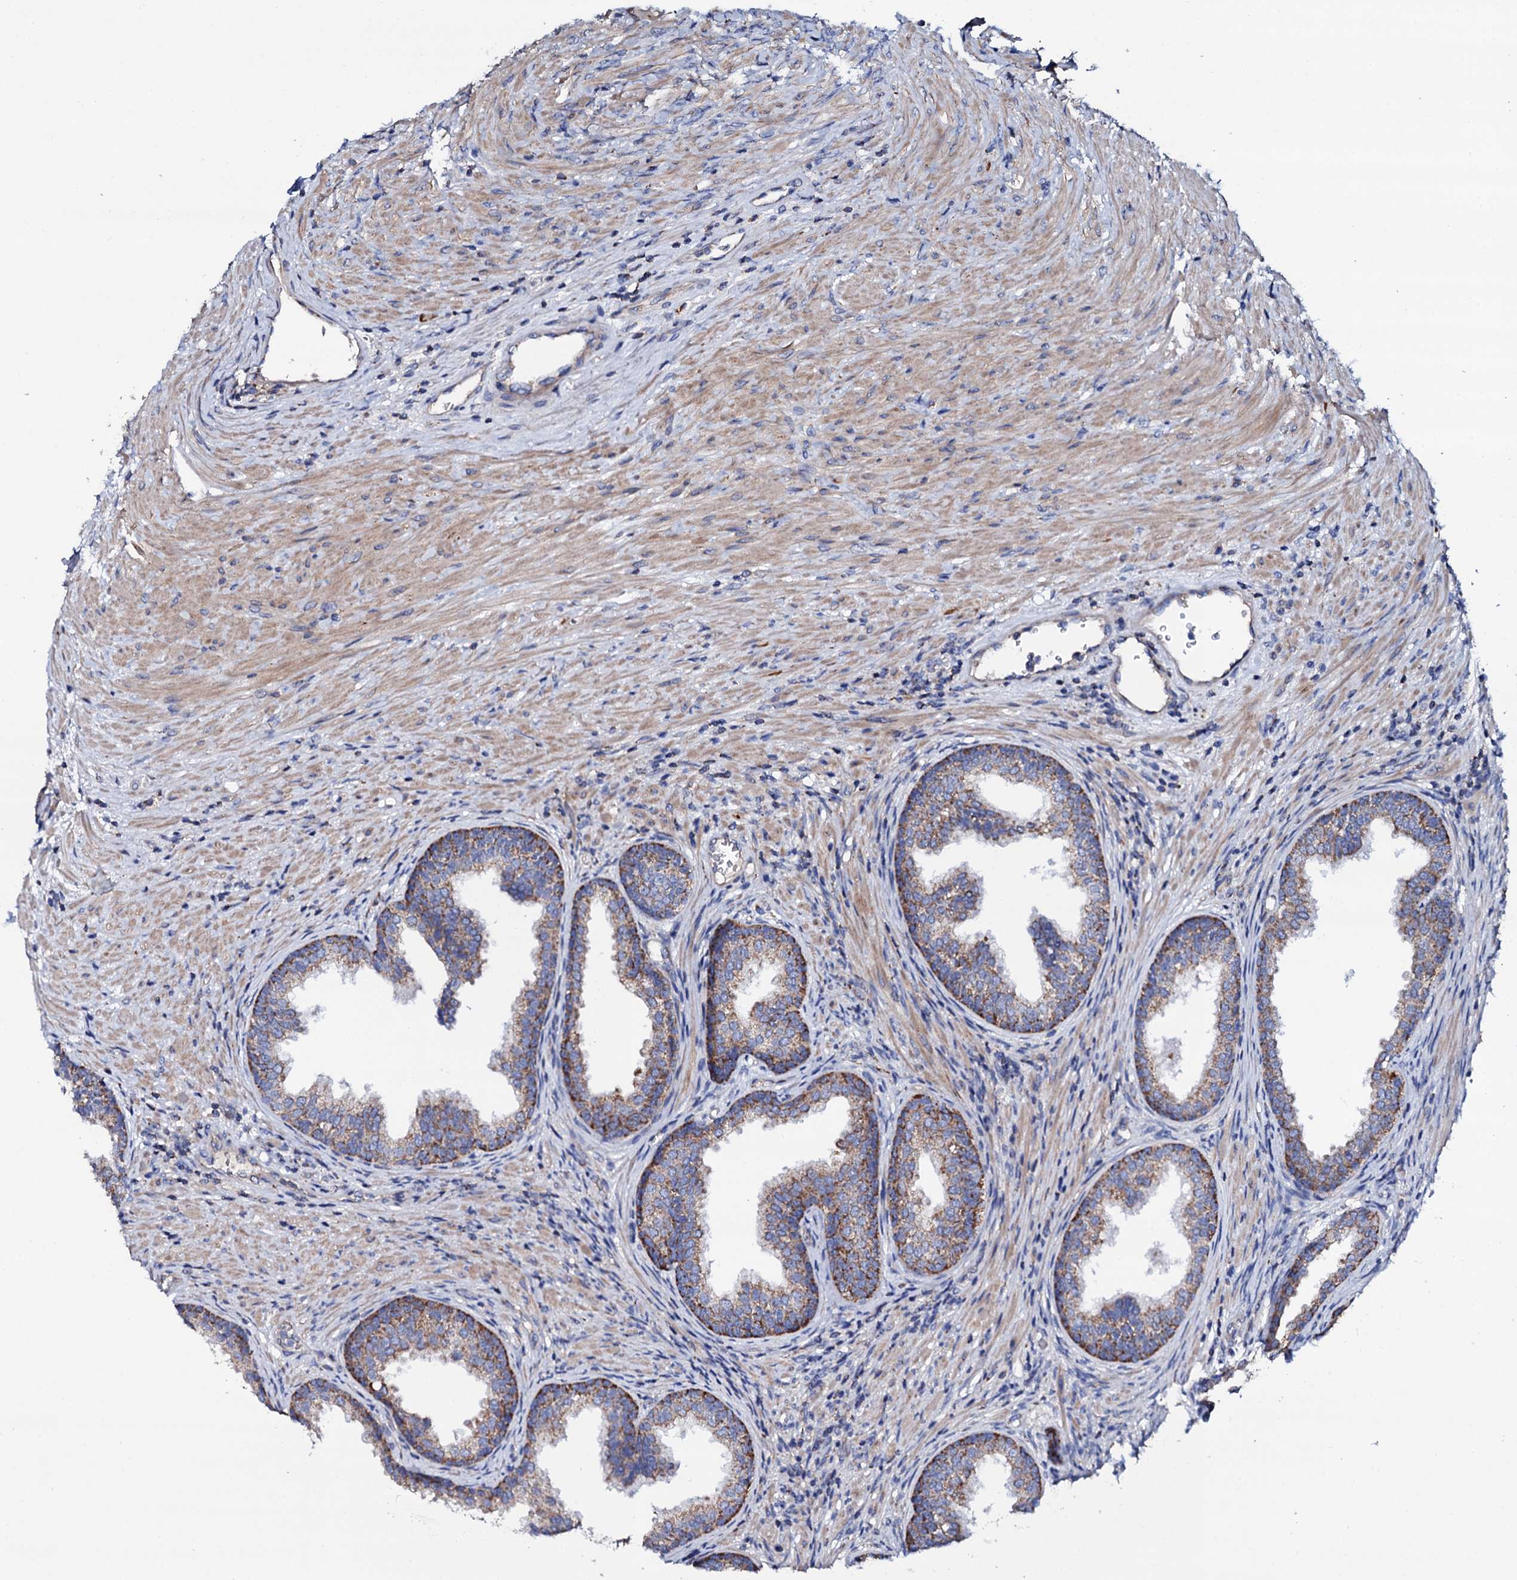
{"staining": {"intensity": "moderate", "quantity": ">75%", "location": "cytoplasmic/membranous"}, "tissue": "prostate", "cell_type": "Glandular cells", "image_type": "normal", "snomed": [{"axis": "morphology", "description": "Normal tissue, NOS"}, {"axis": "topography", "description": "Prostate"}], "caption": "A brown stain shows moderate cytoplasmic/membranous positivity of a protein in glandular cells of unremarkable human prostate. Using DAB (3,3'-diaminobenzidine) (brown) and hematoxylin (blue) stains, captured at high magnification using brightfield microscopy.", "gene": "TCAF2C", "patient": {"sex": "male", "age": 76}}